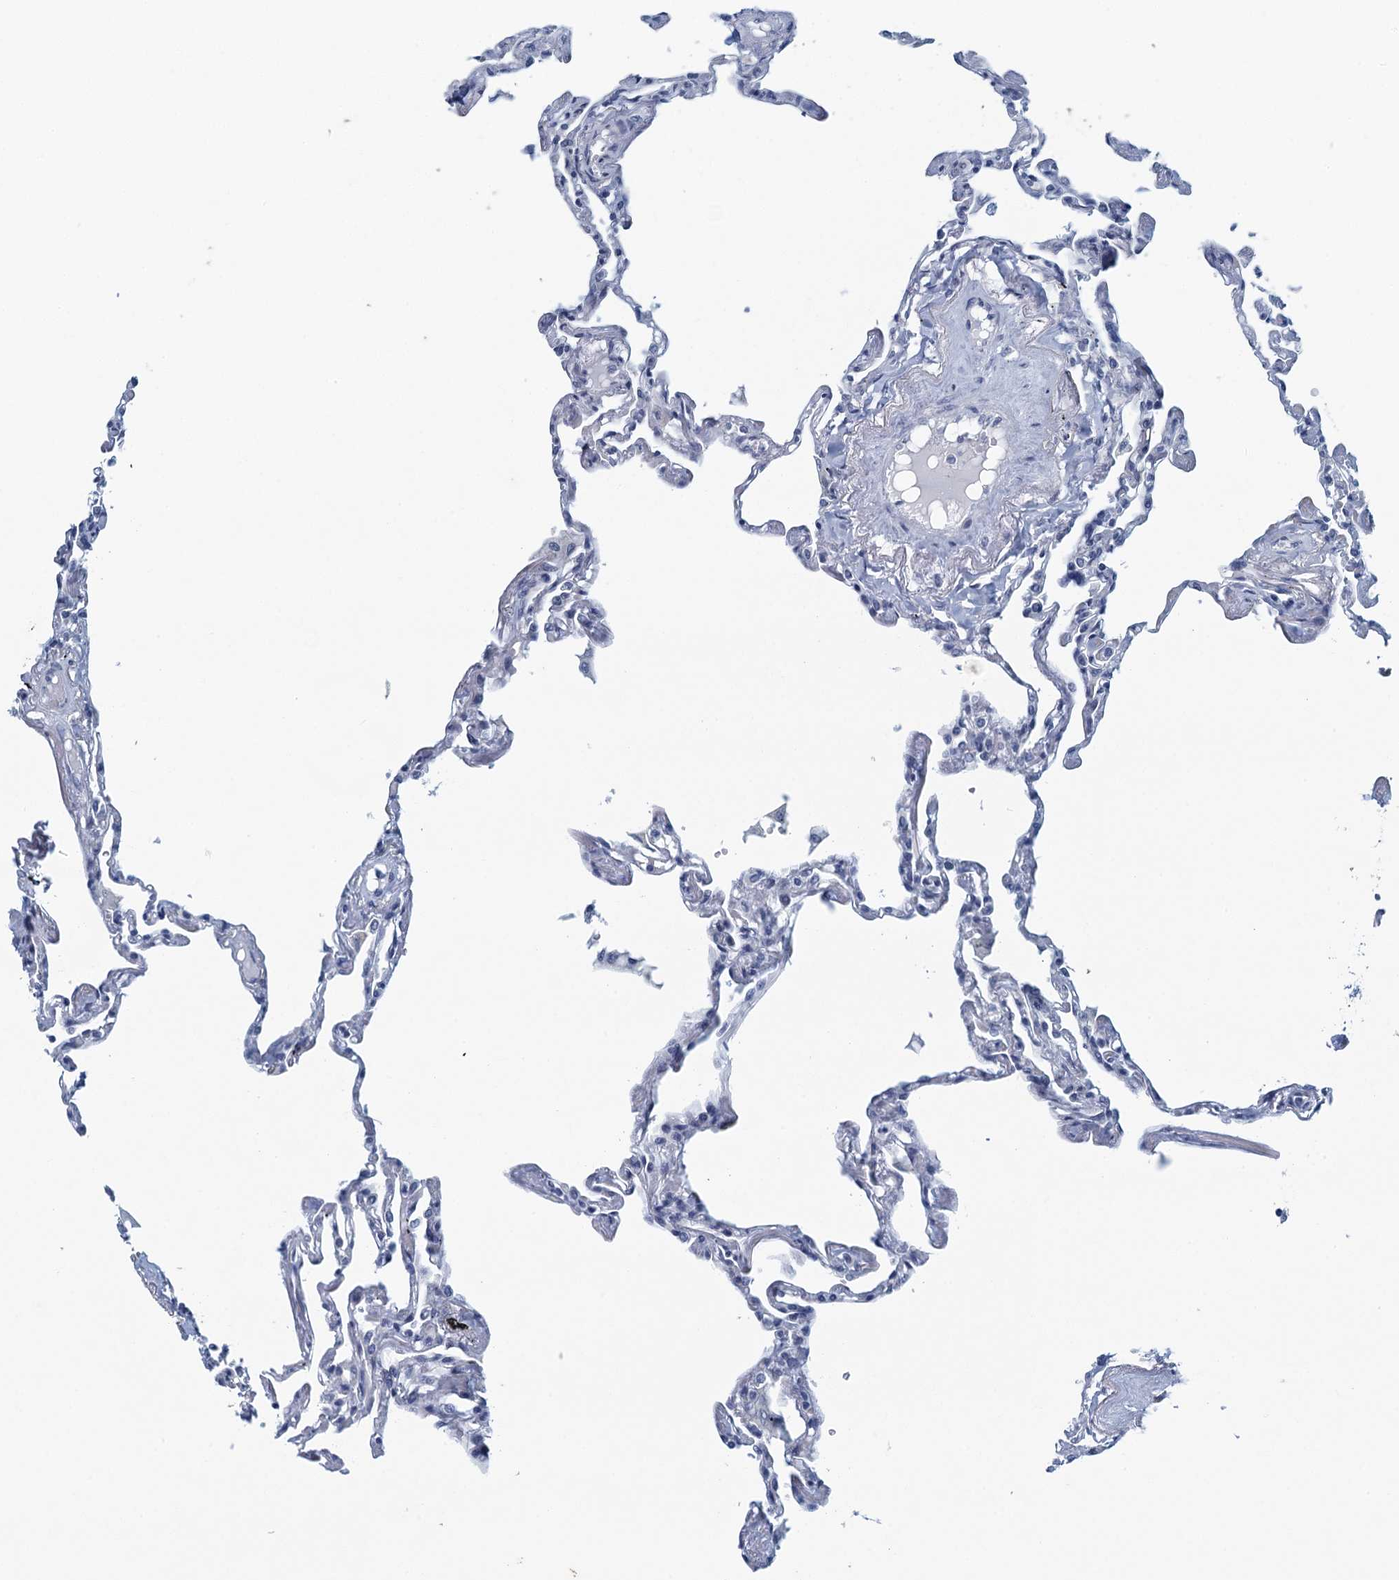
{"staining": {"intensity": "negative", "quantity": "none", "location": "none"}, "tissue": "lung", "cell_type": "Alveolar cells", "image_type": "normal", "snomed": [{"axis": "morphology", "description": "Normal tissue, NOS"}, {"axis": "topography", "description": "Lung"}], "caption": "Lung was stained to show a protein in brown. There is no significant staining in alveolar cells. Brightfield microscopy of immunohistochemistry (IHC) stained with DAB (3,3'-diaminobenzidine) (brown) and hematoxylin (blue), captured at high magnification.", "gene": "C16orf95", "patient": {"sex": "female", "age": 67}}